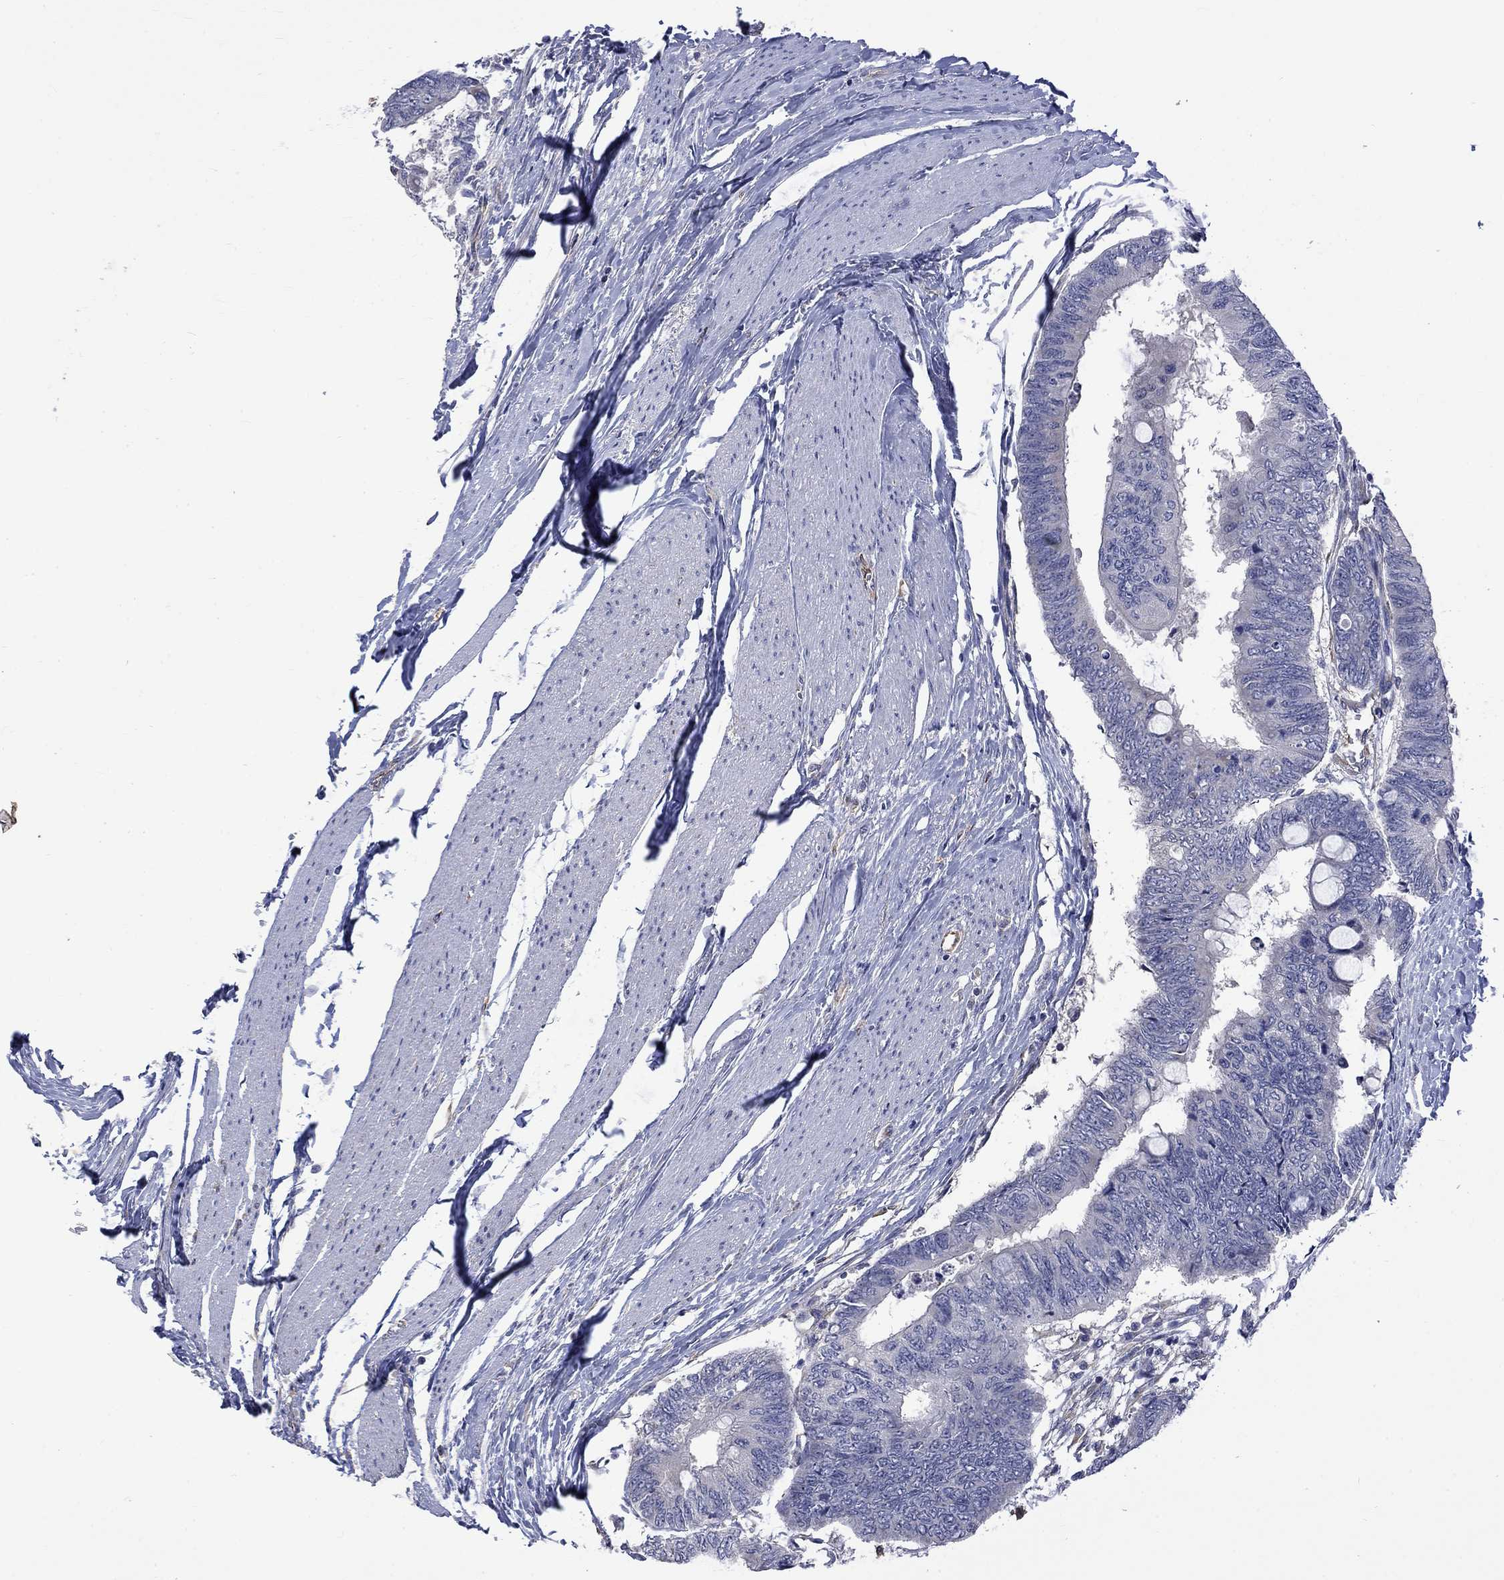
{"staining": {"intensity": "negative", "quantity": "none", "location": "none"}, "tissue": "colorectal cancer", "cell_type": "Tumor cells", "image_type": "cancer", "snomed": [{"axis": "morphology", "description": "Normal tissue, NOS"}, {"axis": "morphology", "description": "Adenocarcinoma, NOS"}, {"axis": "topography", "description": "Rectum"}, {"axis": "topography", "description": "Peripheral nerve tissue"}], "caption": "Tumor cells show no significant expression in colorectal adenocarcinoma.", "gene": "CAMKK2", "patient": {"sex": "male", "age": 92}}